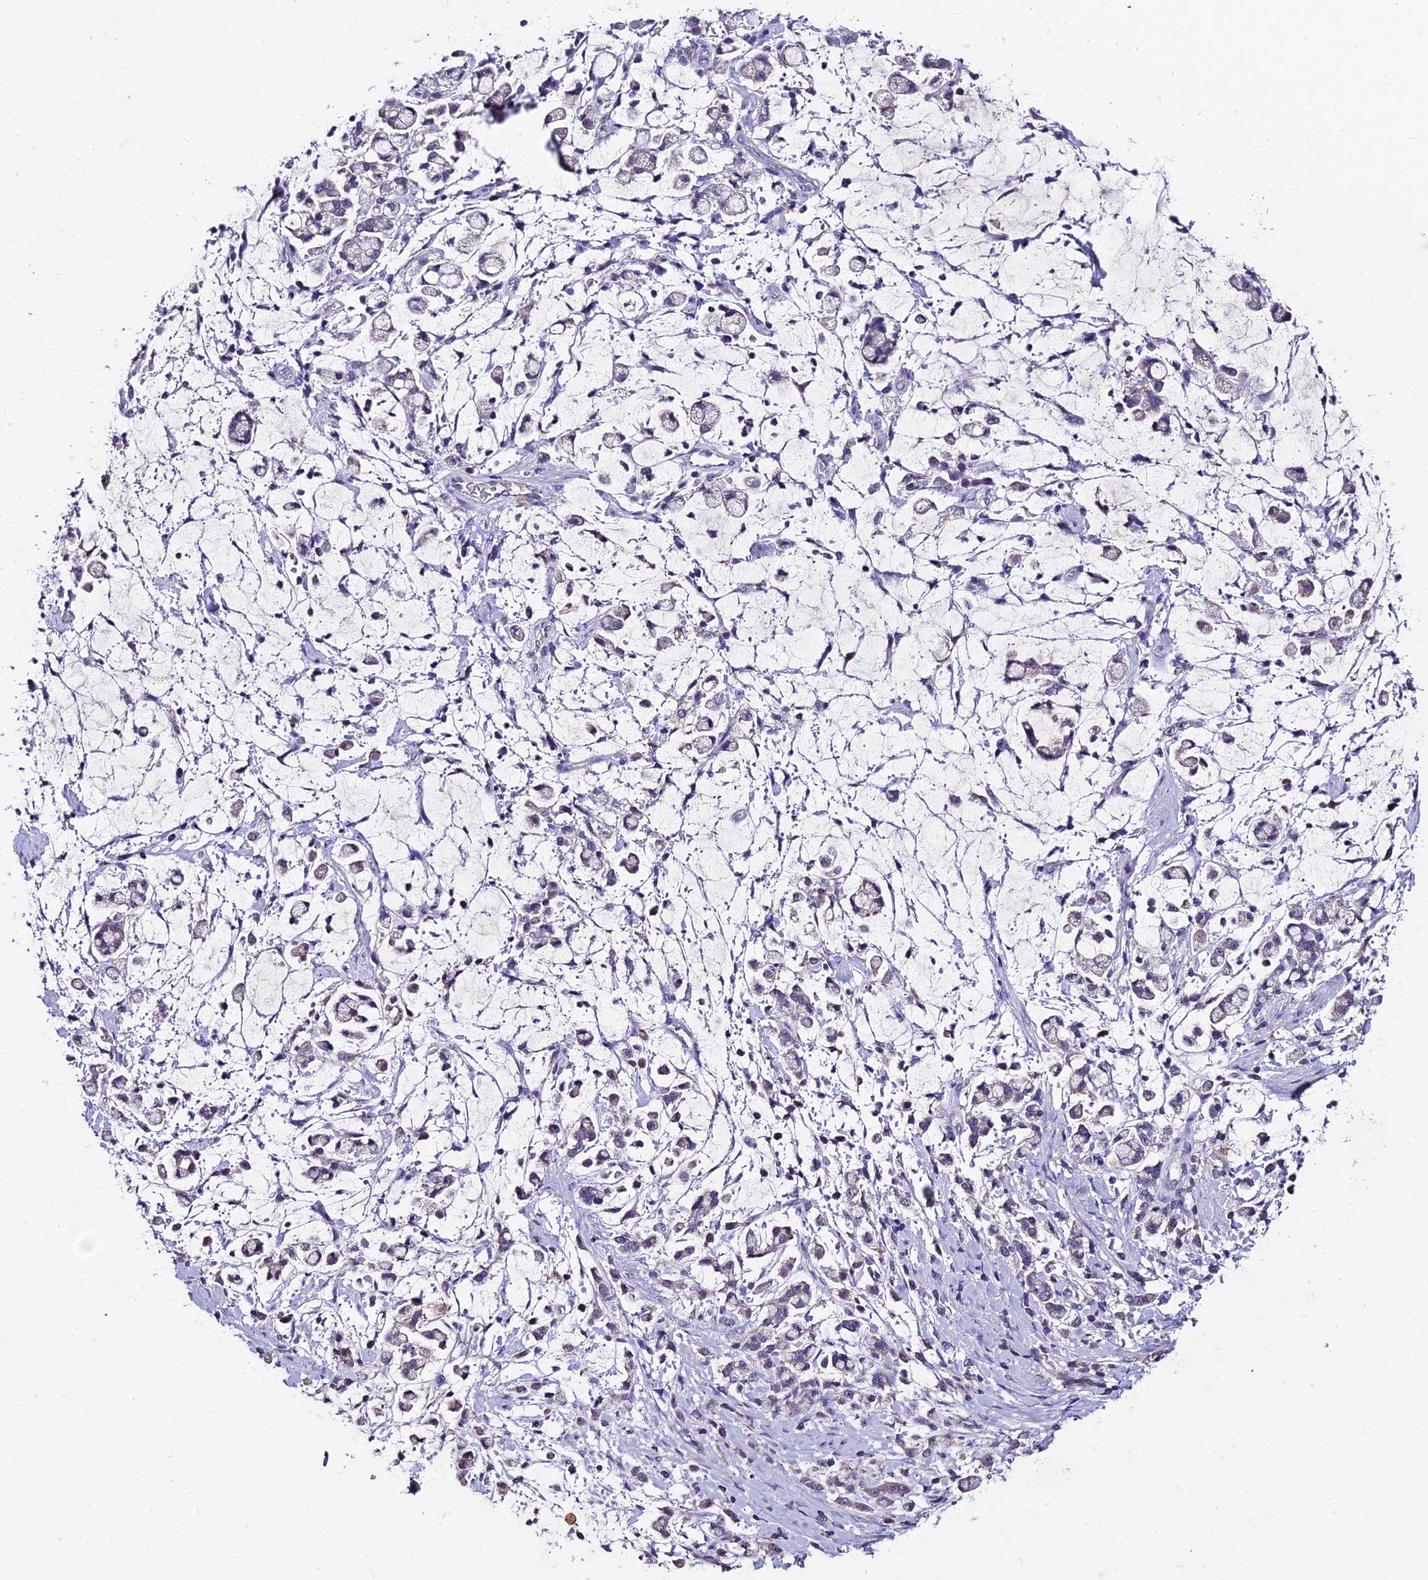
{"staining": {"intensity": "negative", "quantity": "none", "location": "none"}, "tissue": "stomach cancer", "cell_type": "Tumor cells", "image_type": "cancer", "snomed": [{"axis": "morphology", "description": "Adenocarcinoma, NOS"}, {"axis": "topography", "description": "Stomach"}], "caption": "Tumor cells are negative for brown protein staining in stomach adenocarcinoma.", "gene": "LGALS7", "patient": {"sex": "female", "age": 60}}